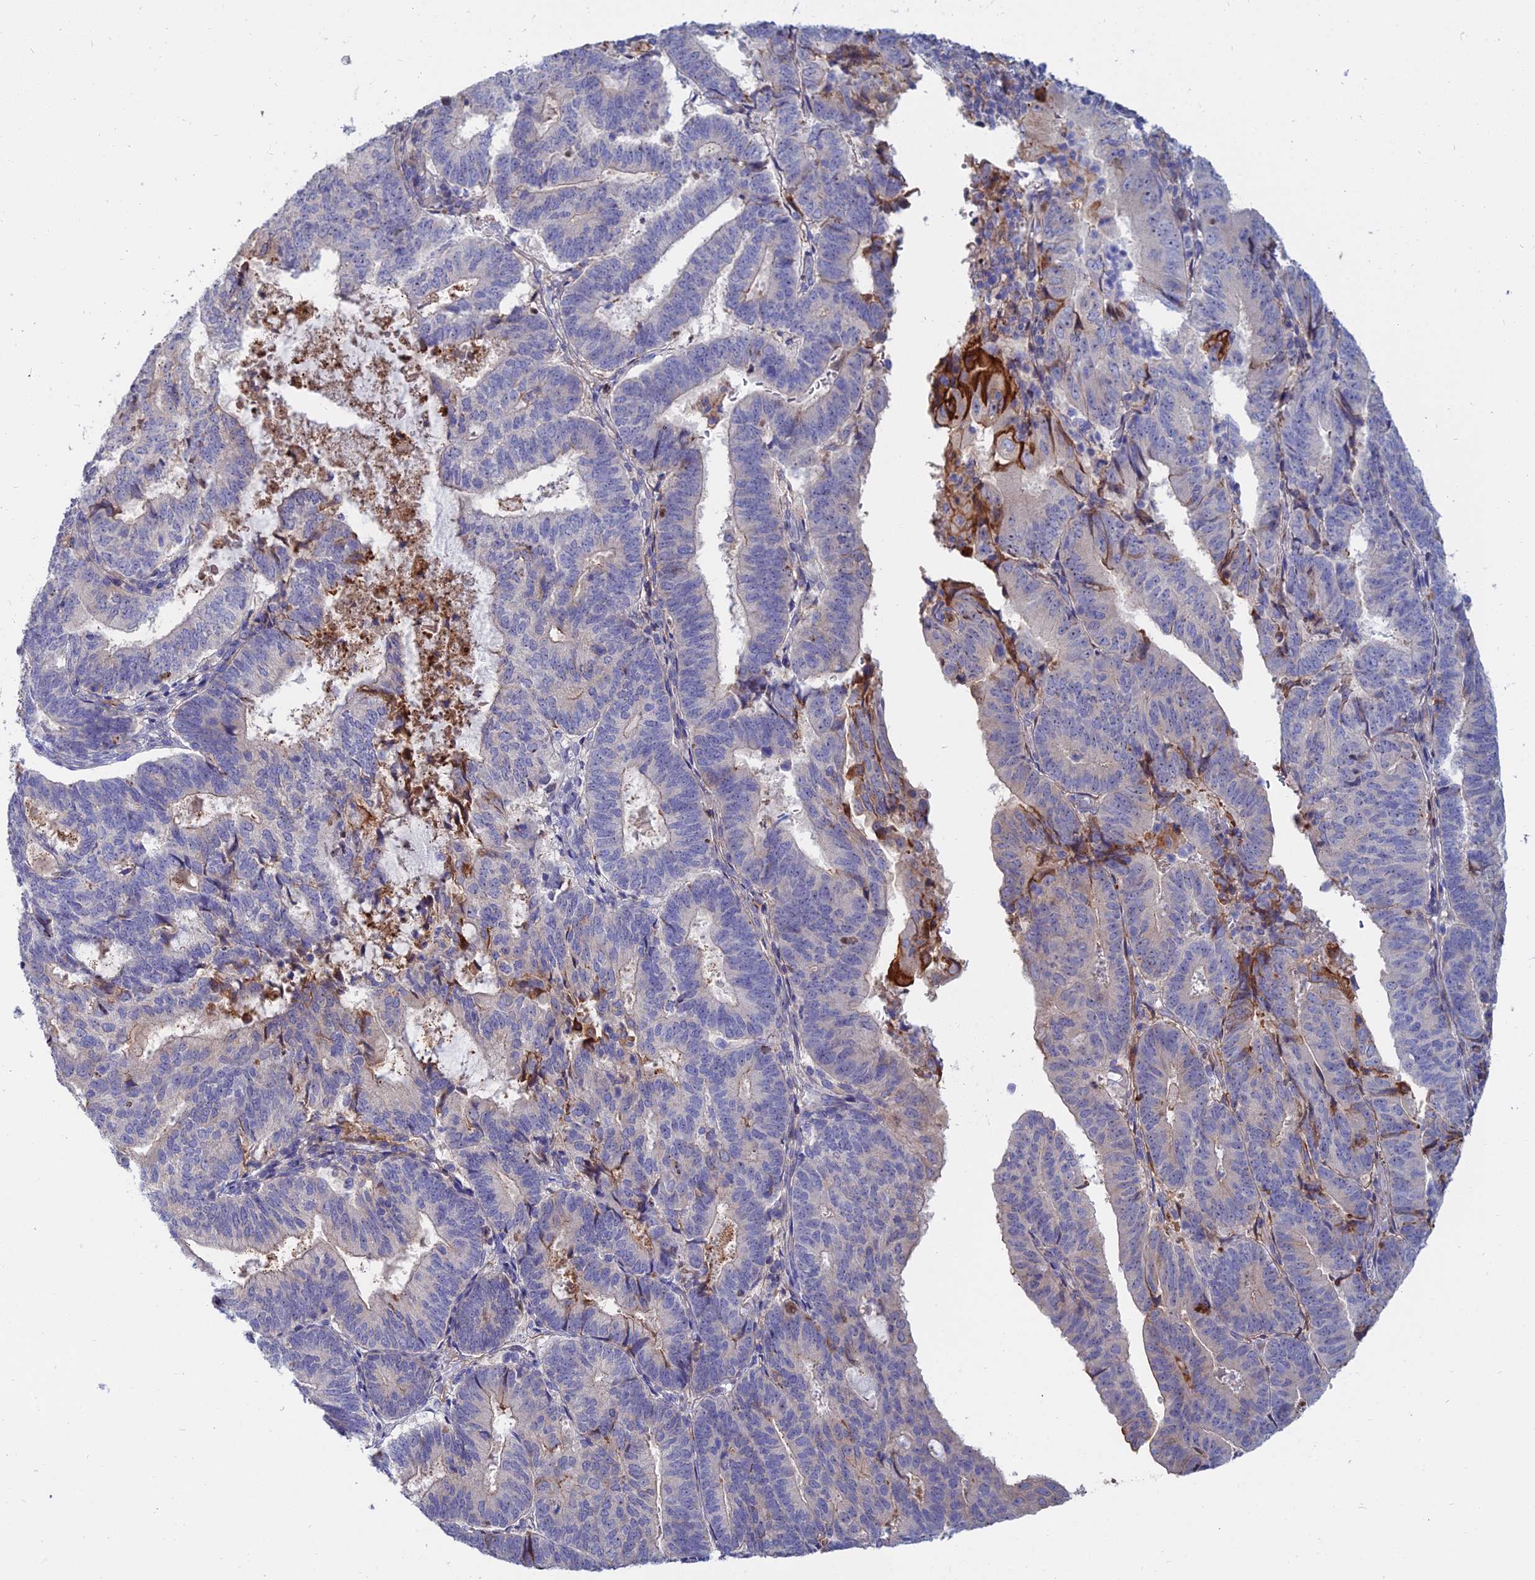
{"staining": {"intensity": "negative", "quantity": "none", "location": "none"}, "tissue": "endometrial cancer", "cell_type": "Tumor cells", "image_type": "cancer", "snomed": [{"axis": "morphology", "description": "Adenocarcinoma, NOS"}, {"axis": "topography", "description": "Endometrium"}], "caption": "This is a histopathology image of immunohistochemistry staining of endometrial adenocarcinoma, which shows no expression in tumor cells.", "gene": "TRIM43B", "patient": {"sex": "female", "age": 70}}